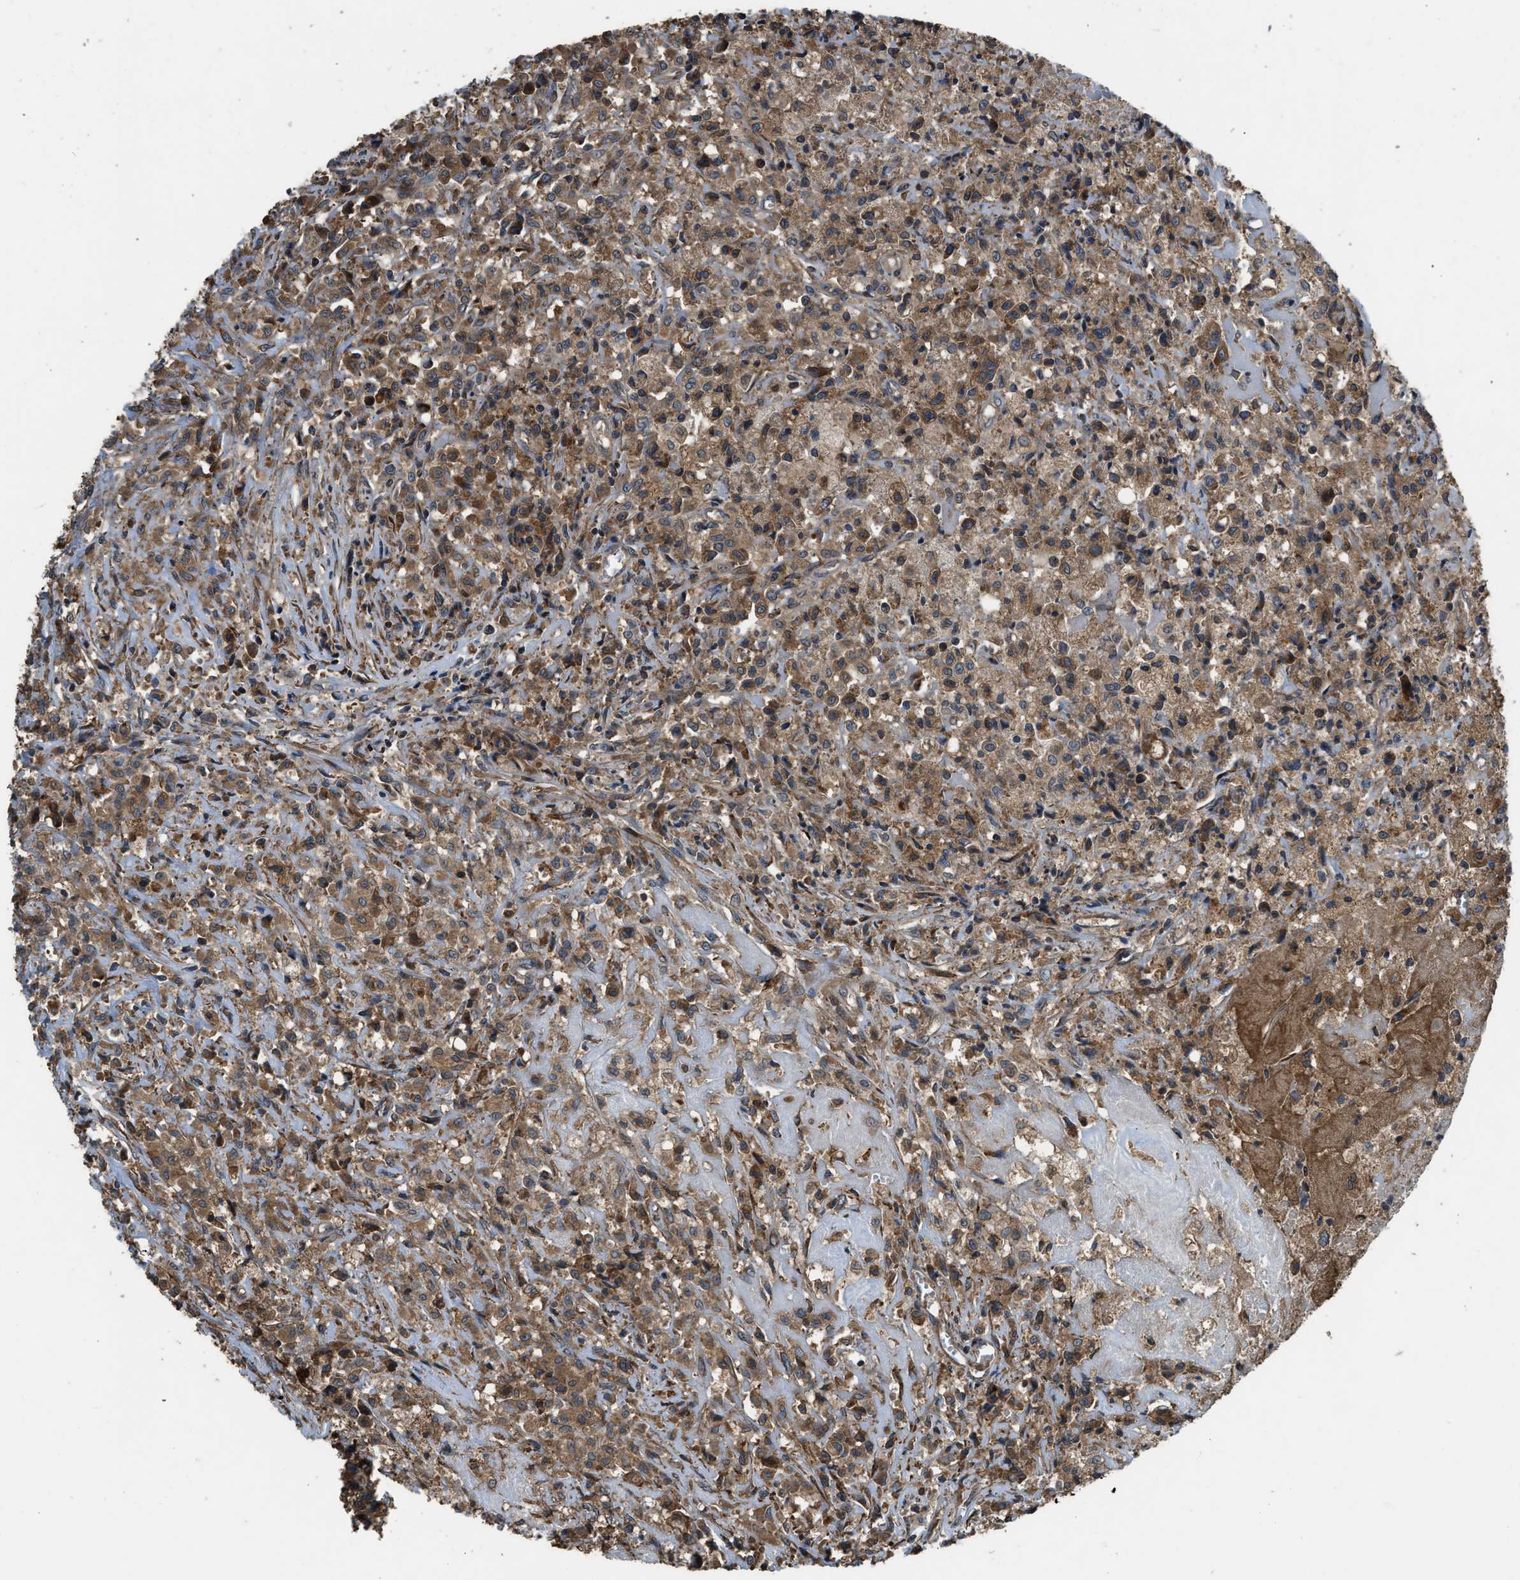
{"staining": {"intensity": "moderate", "quantity": ">75%", "location": "cytoplasmic/membranous"}, "tissue": "testis cancer", "cell_type": "Tumor cells", "image_type": "cancer", "snomed": [{"axis": "morphology", "description": "Carcinoma, Embryonal, NOS"}, {"axis": "topography", "description": "Testis"}], "caption": "Moderate cytoplasmic/membranous protein expression is present in approximately >75% of tumor cells in testis cancer.", "gene": "GGH", "patient": {"sex": "male", "age": 2}}